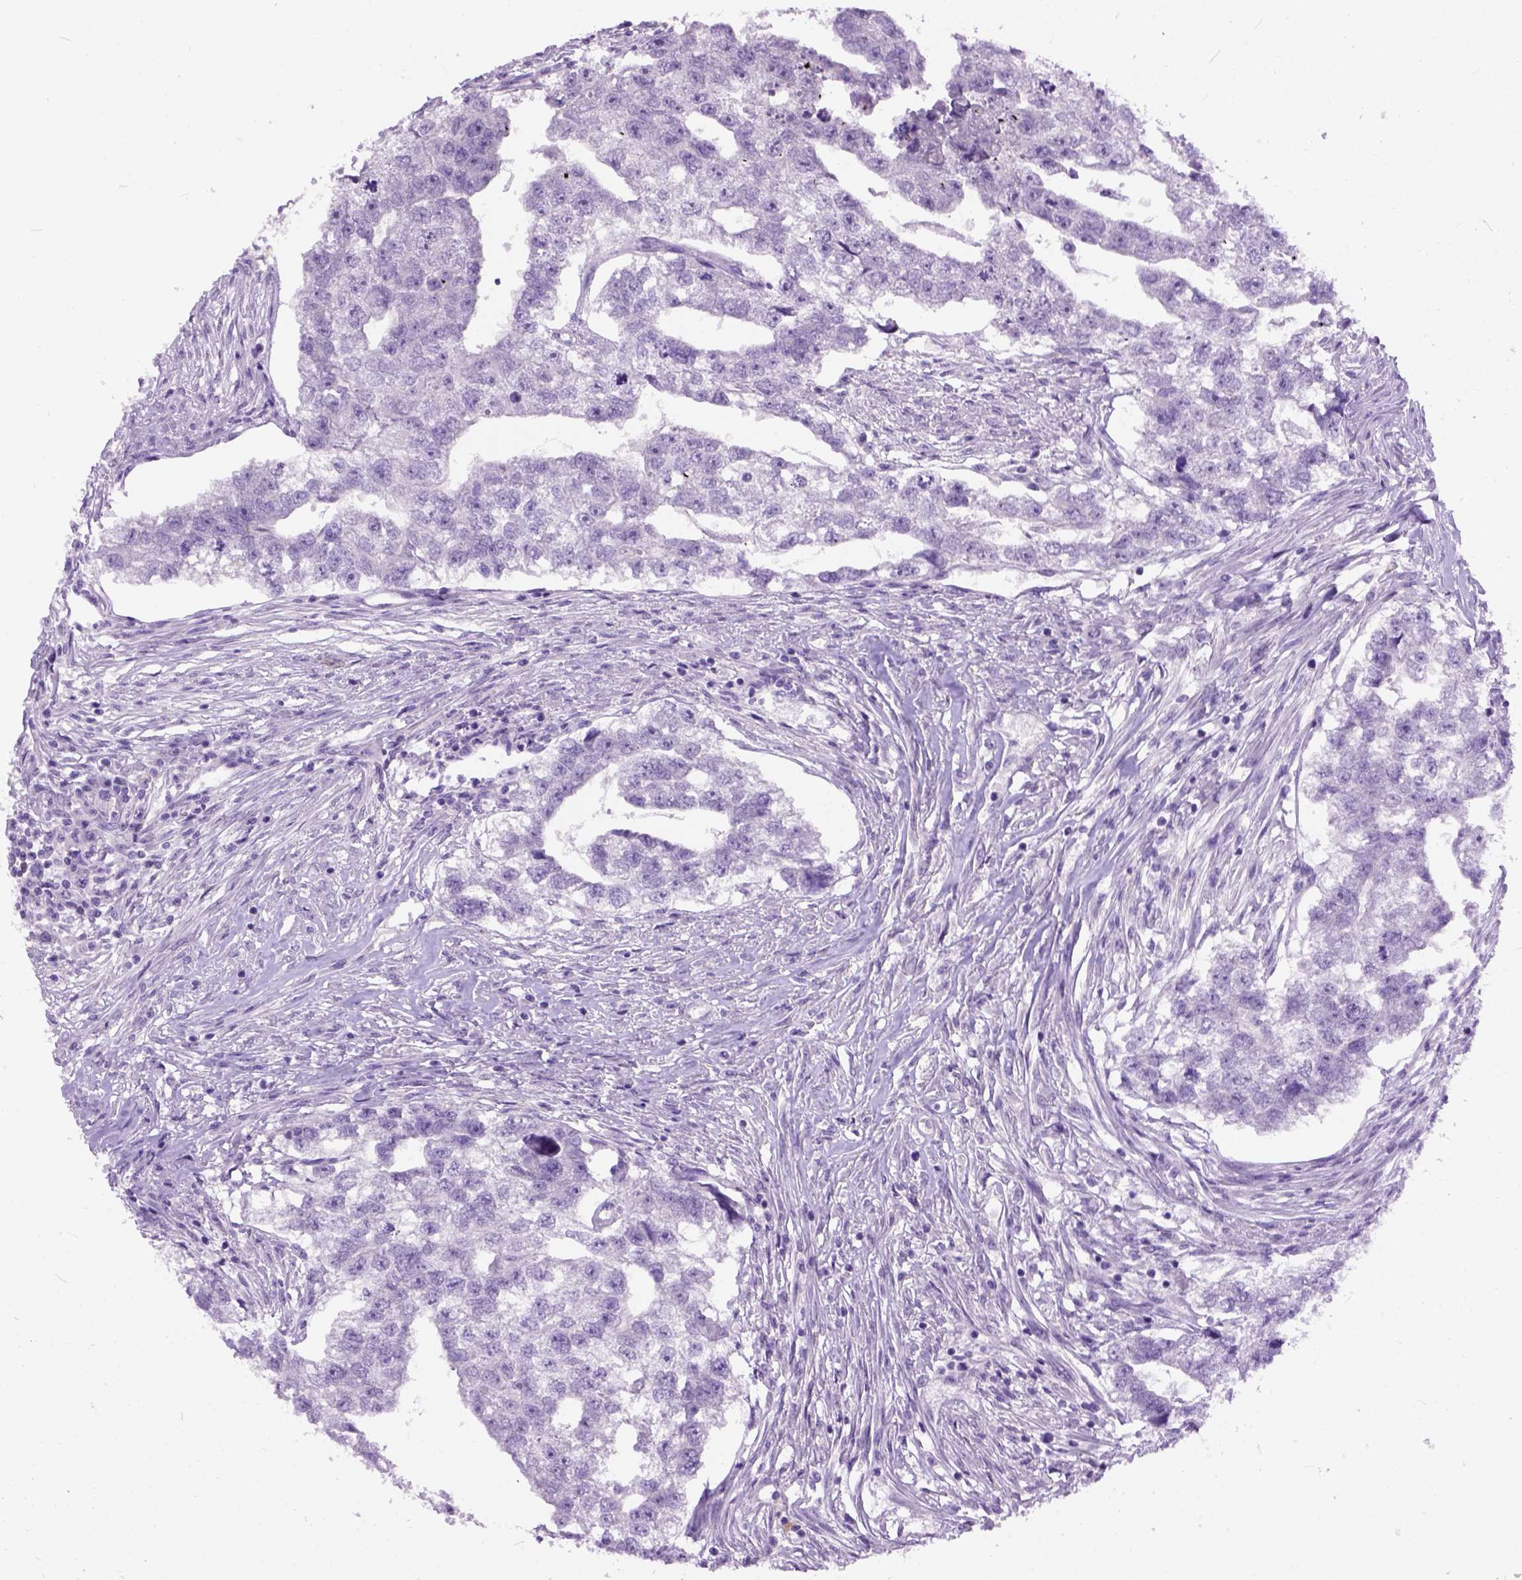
{"staining": {"intensity": "negative", "quantity": "none", "location": "none"}, "tissue": "testis cancer", "cell_type": "Tumor cells", "image_type": "cancer", "snomed": [{"axis": "morphology", "description": "Carcinoma, Embryonal, NOS"}, {"axis": "morphology", "description": "Teratoma, malignant, NOS"}, {"axis": "topography", "description": "Testis"}], "caption": "This is a image of immunohistochemistry (IHC) staining of testis embryonal carcinoma, which shows no positivity in tumor cells.", "gene": "MAPT", "patient": {"sex": "male", "age": 44}}